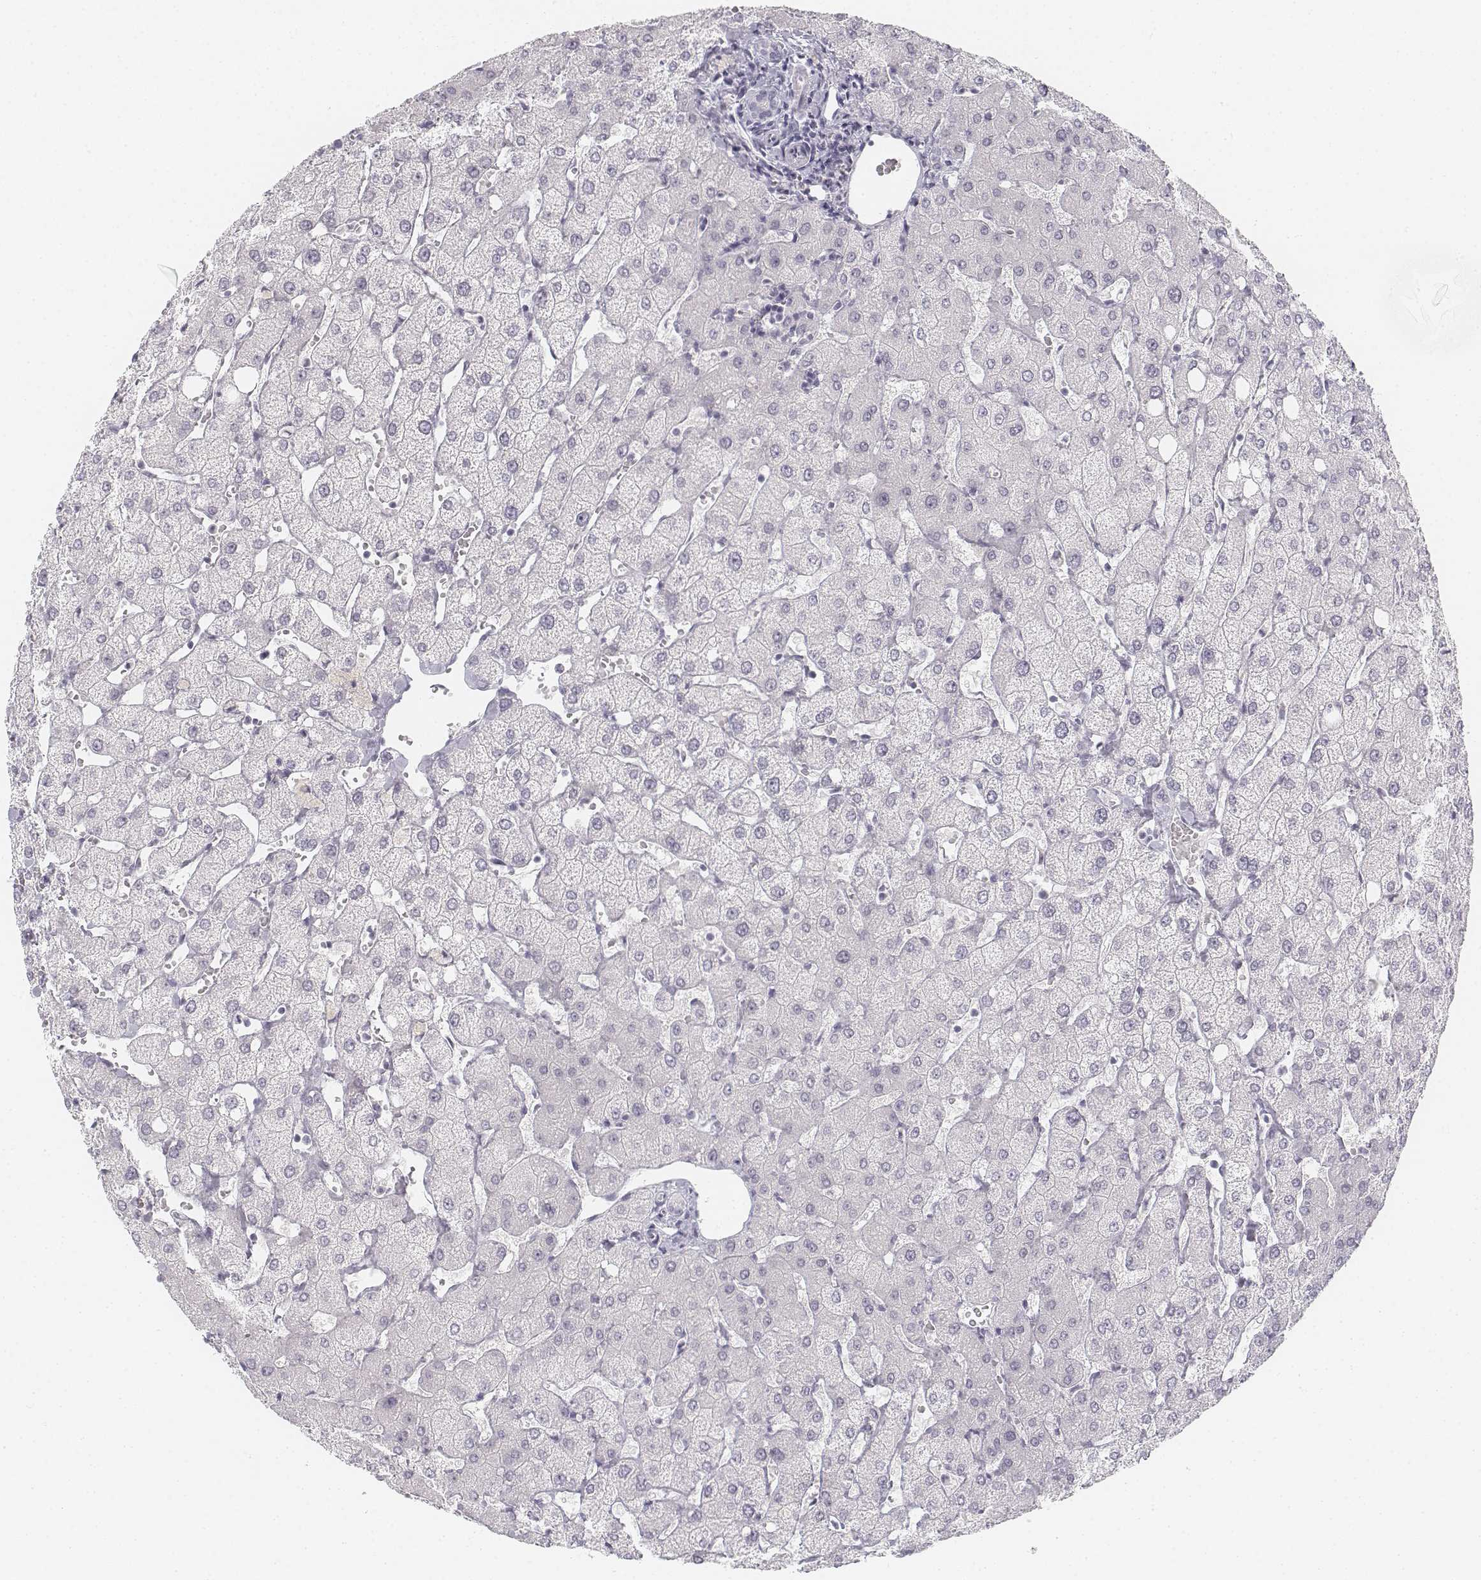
{"staining": {"intensity": "negative", "quantity": "none", "location": "none"}, "tissue": "liver", "cell_type": "Cholangiocytes", "image_type": "normal", "snomed": [{"axis": "morphology", "description": "Normal tissue, NOS"}, {"axis": "topography", "description": "Liver"}], "caption": "The histopathology image reveals no significant positivity in cholangiocytes of liver.", "gene": "KRT25", "patient": {"sex": "female", "age": 54}}